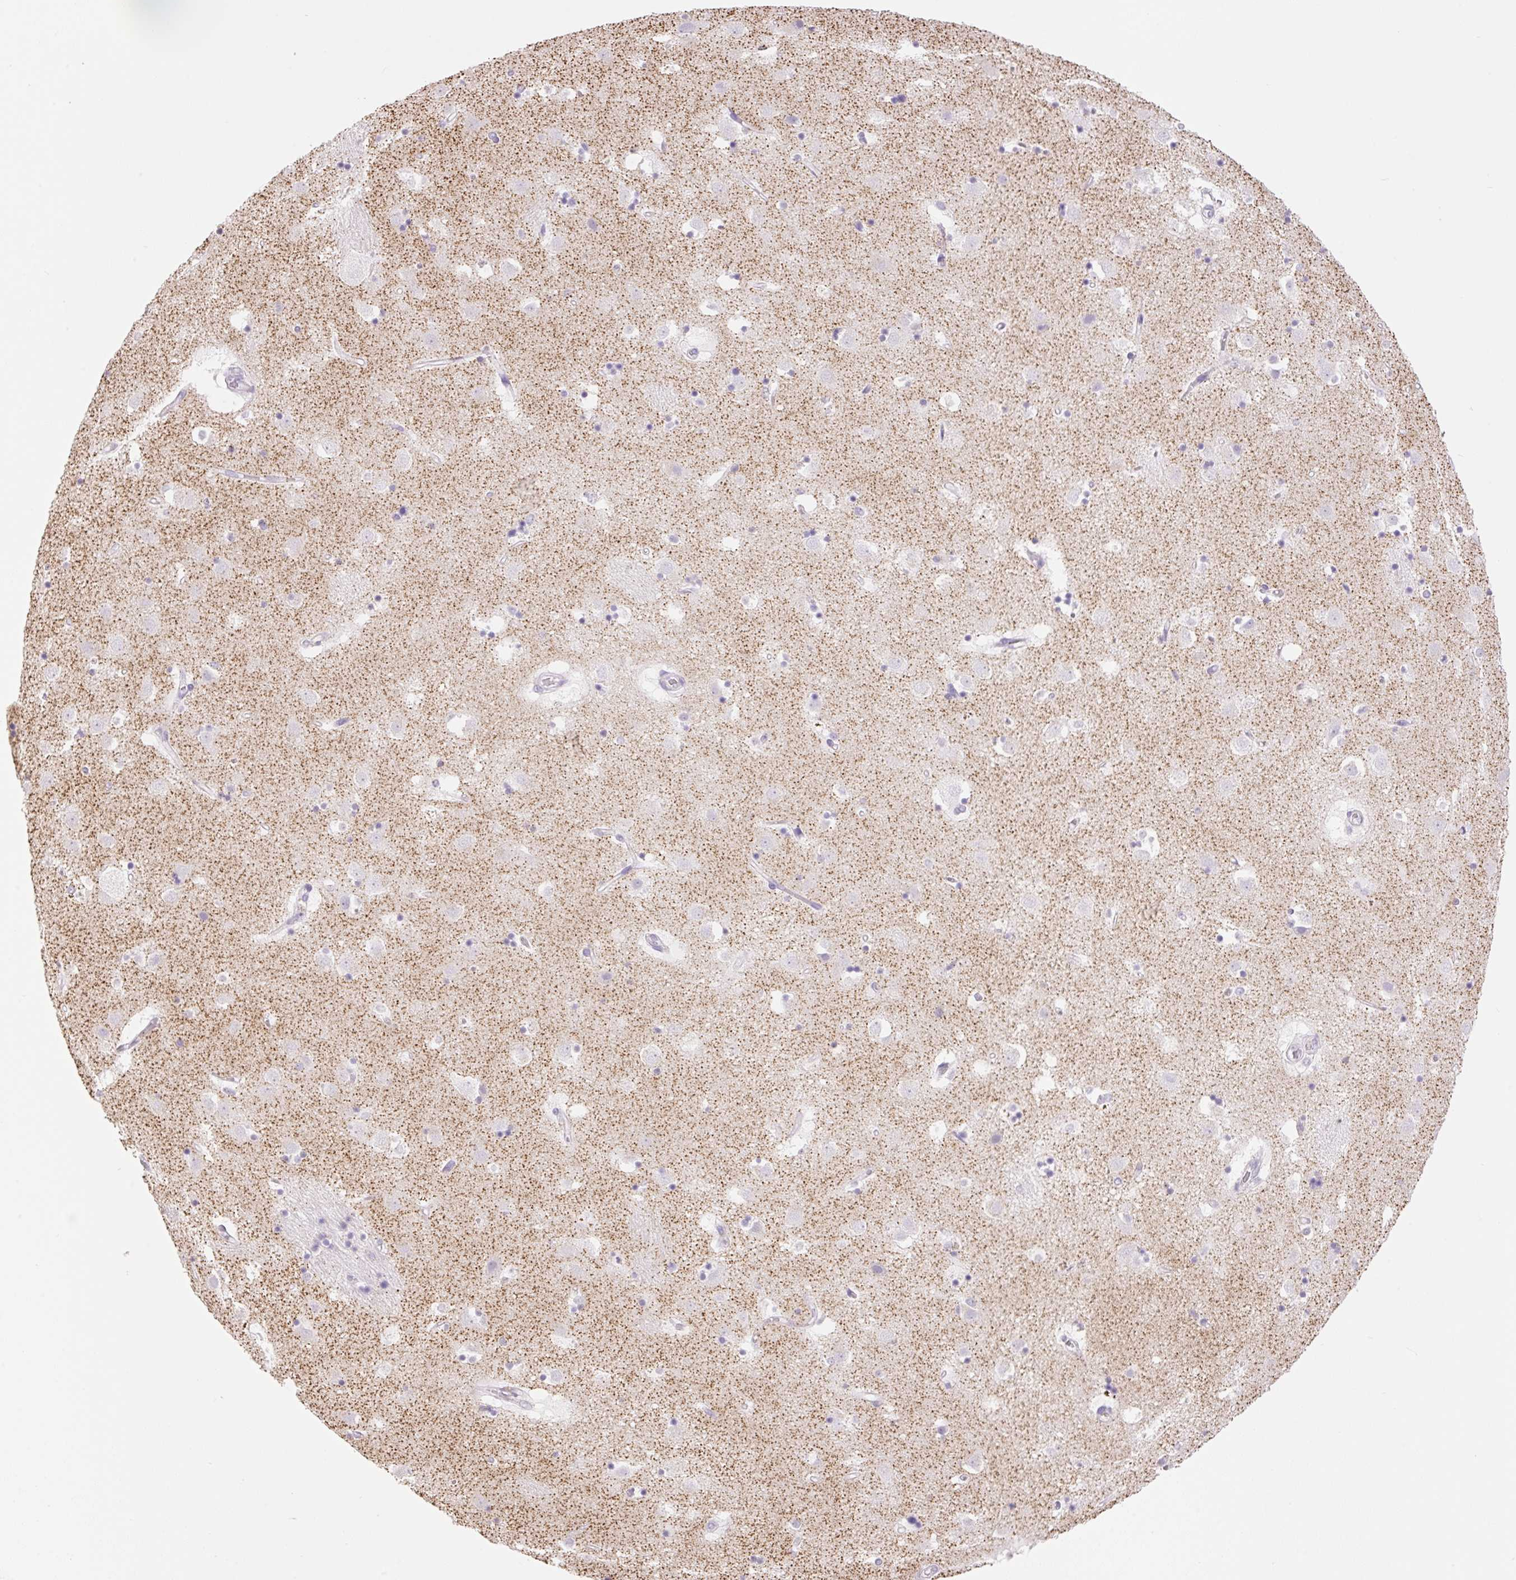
{"staining": {"intensity": "negative", "quantity": "none", "location": "none"}, "tissue": "caudate", "cell_type": "Glial cells", "image_type": "normal", "snomed": [{"axis": "morphology", "description": "Normal tissue, NOS"}, {"axis": "topography", "description": "Lateral ventricle wall"}], "caption": "IHC of normal caudate displays no staining in glial cells. (DAB (3,3'-diaminobenzidine) IHC, high magnification).", "gene": "HCRTR2", "patient": {"sex": "male", "age": 58}}